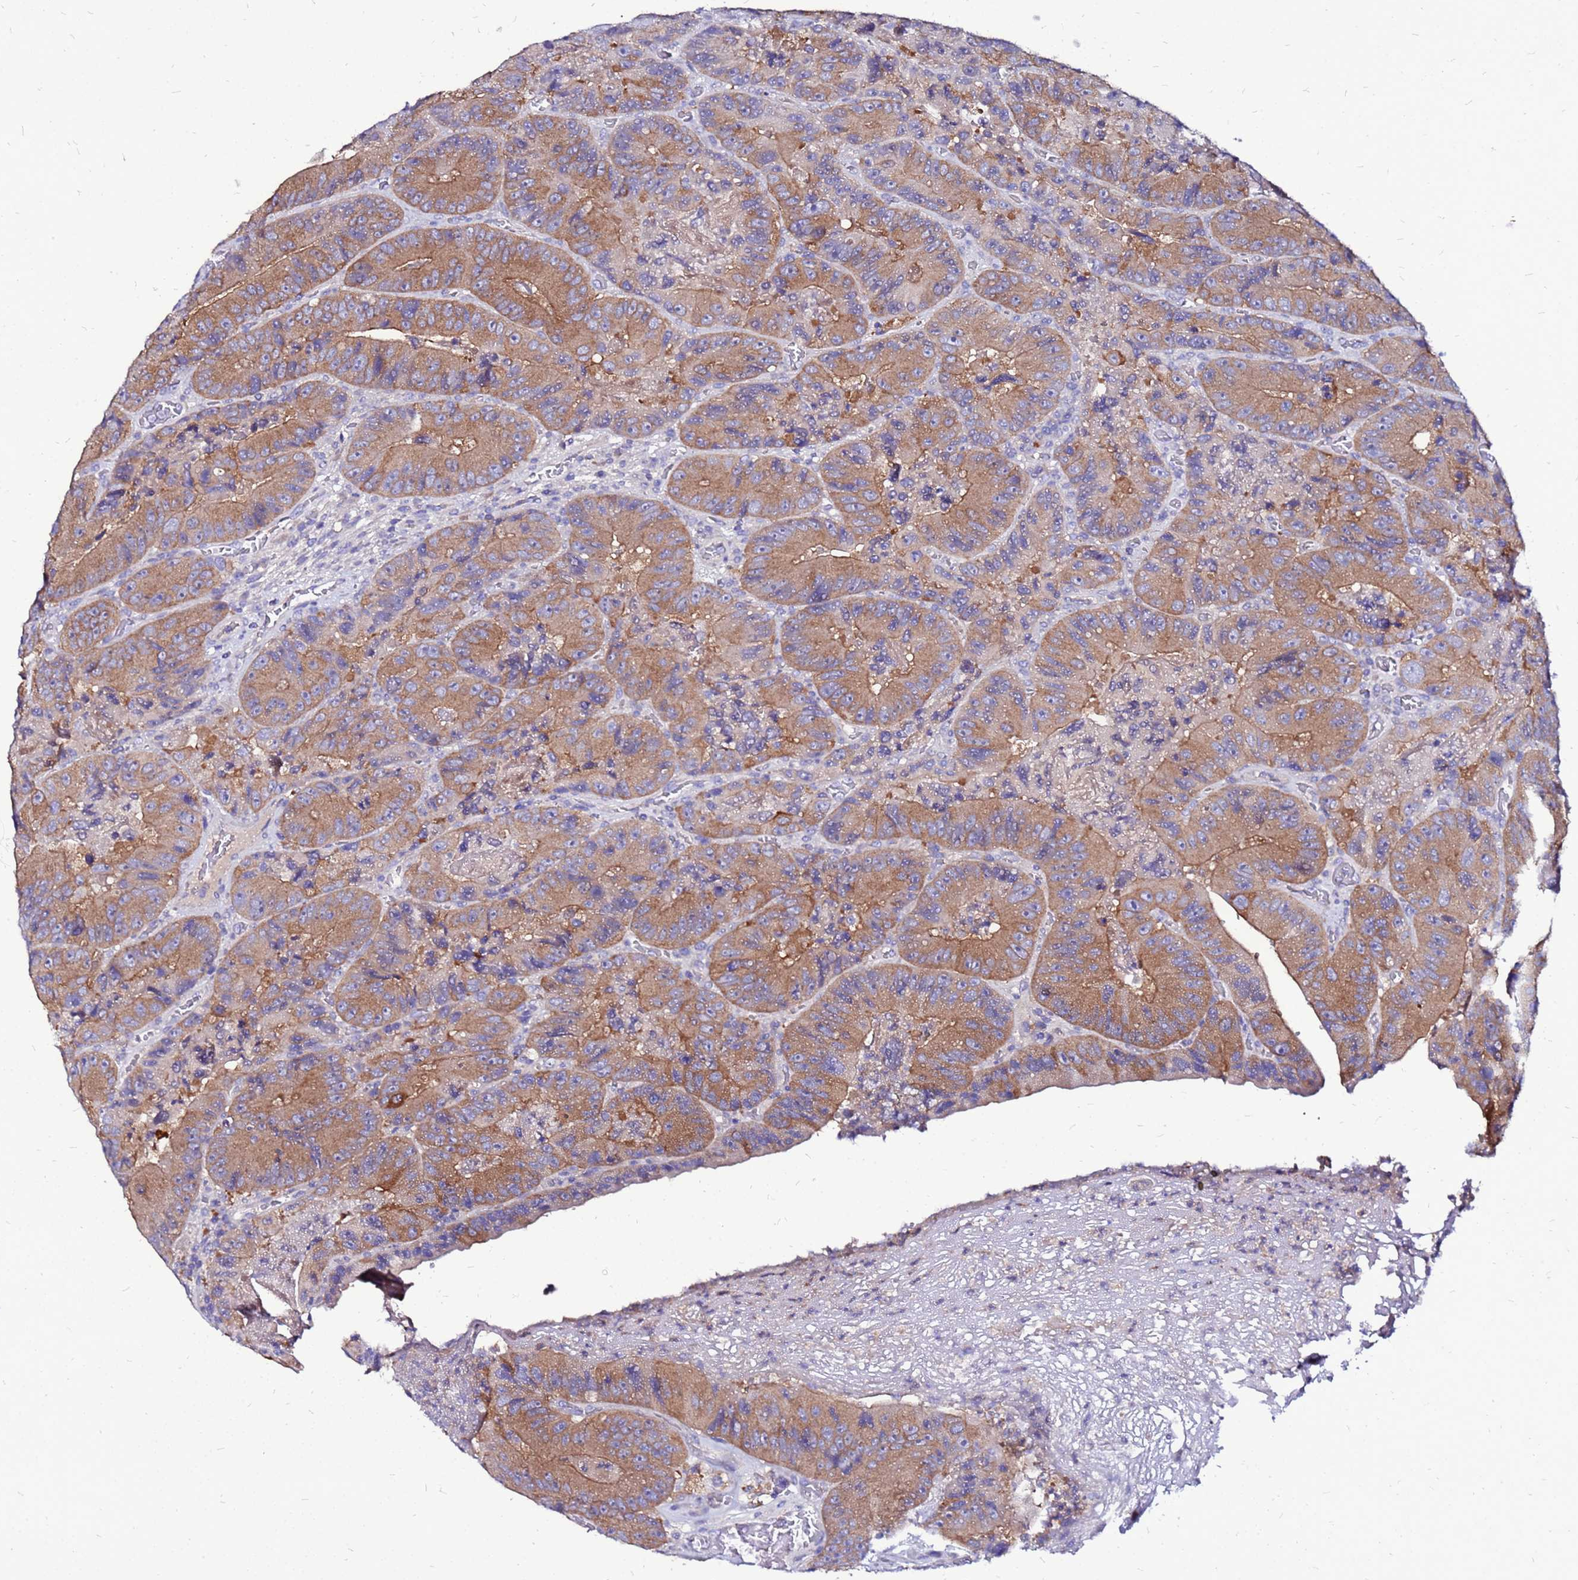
{"staining": {"intensity": "moderate", "quantity": ">75%", "location": "cytoplasmic/membranous"}, "tissue": "colorectal cancer", "cell_type": "Tumor cells", "image_type": "cancer", "snomed": [{"axis": "morphology", "description": "Adenocarcinoma, NOS"}, {"axis": "topography", "description": "Colon"}], "caption": "Moderate cytoplasmic/membranous expression is present in about >75% of tumor cells in colorectal cancer. The staining was performed using DAB (3,3'-diaminobenzidine), with brown indicating positive protein expression. Nuclei are stained blue with hematoxylin.", "gene": "ARHGEF5", "patient": {"sex": "female", "age": 86}}